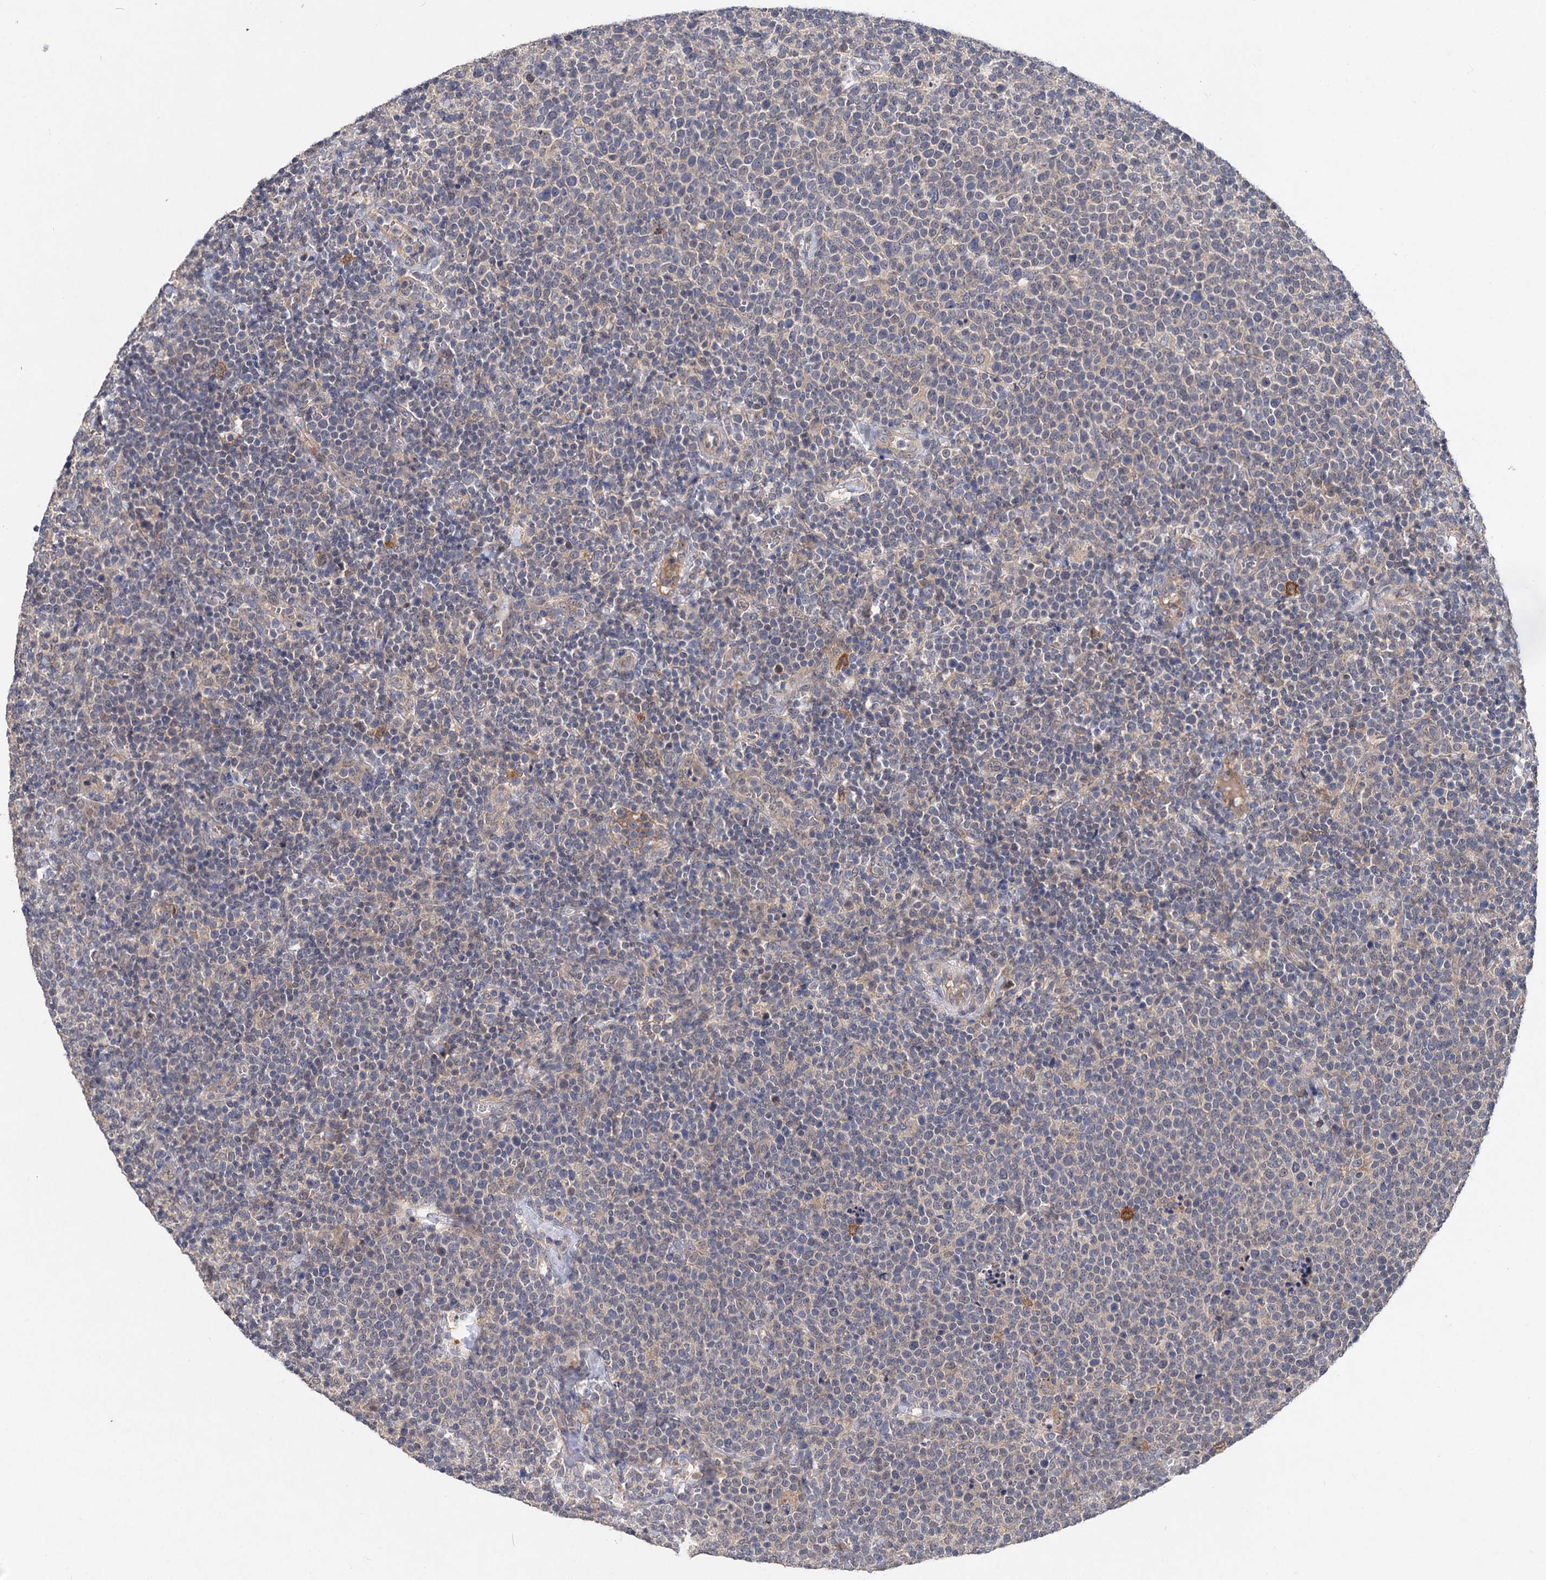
{"staining": {"intensity": "negative", "quantity": "none", "location": "none"}, "tissue": "lymphoma", "cell_type": "Tumor cells", "image_type": "cancer", "snomed": [{"axis": "morphology", "description": "Malignant lymphoma, non-Hodgkin's type, High grade"}, {"axis": "topography", "description": "Lymph node"}], "caption": "High power microscopy photomicrograph of an immunohistochemistry photomicrograph of high-grade malignant lymphoma, non-Hodgkin's type, revealing no significant positivity in tumor cells.", "gene": "NUDCD2", "patient": {"sex": "male", "age": 61}}